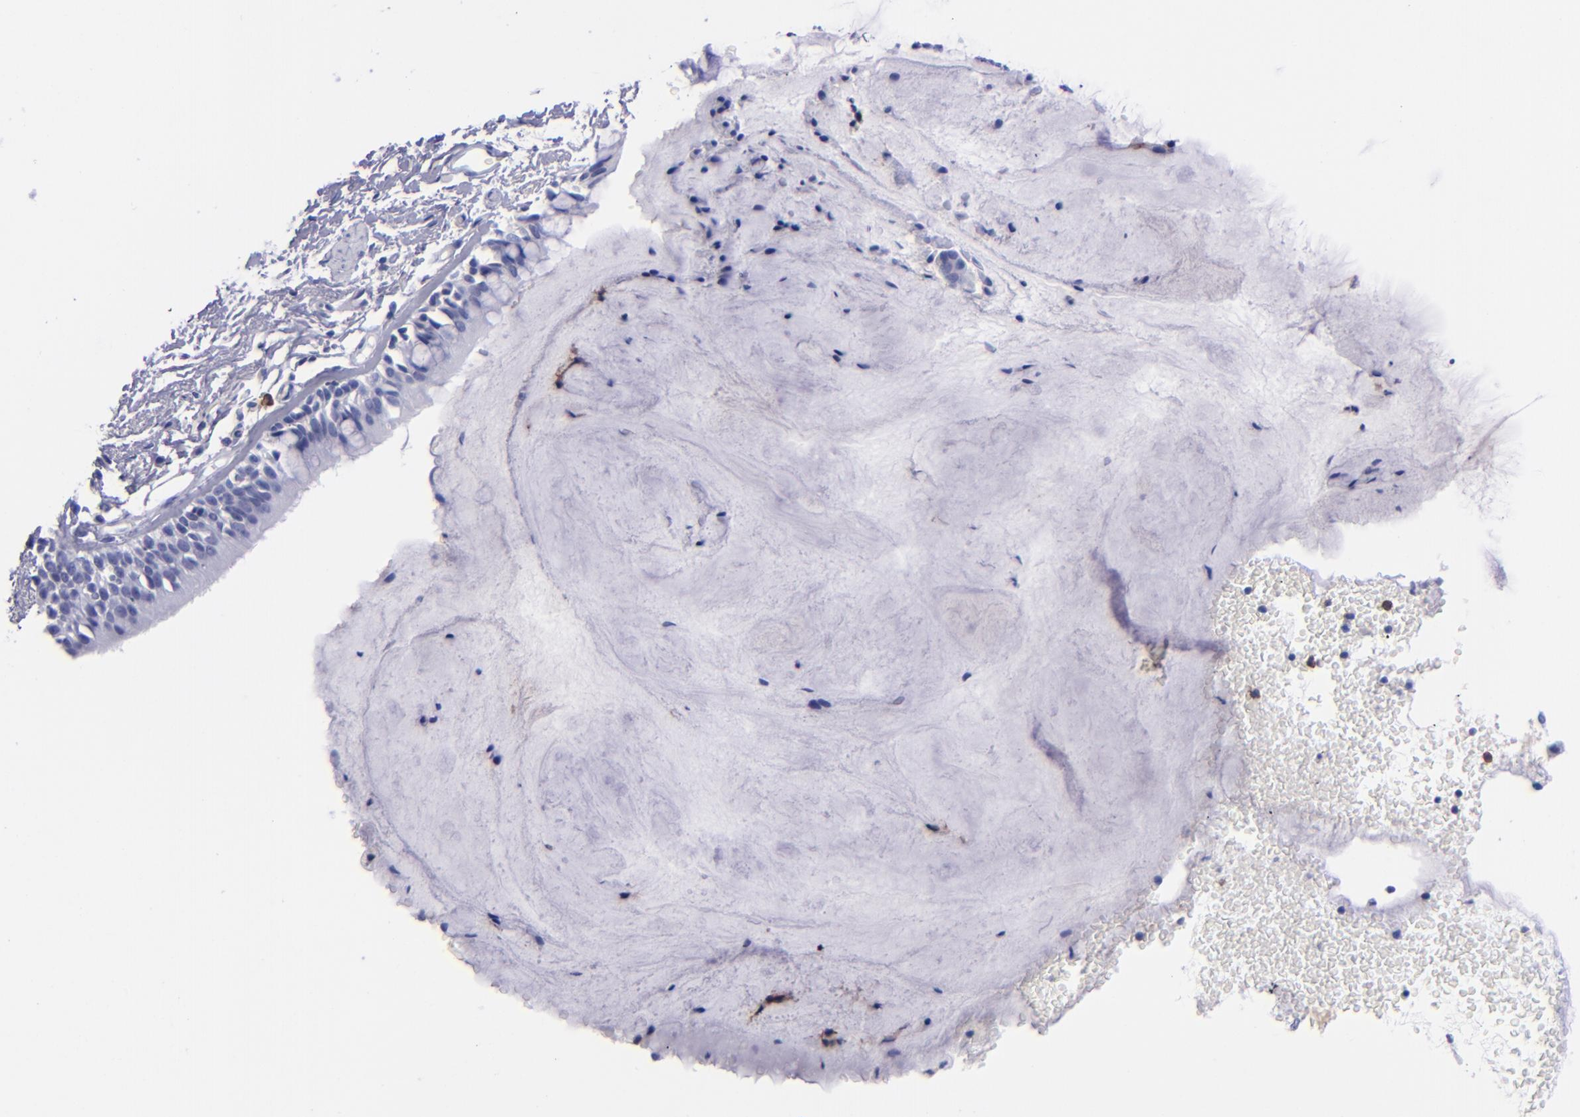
{"staining": {"intensity": "negative", "quantity": "none", "location": "none"}, "tissue": "bronchus", "cell_type": "Respiratory epithelial cells", "image_type": "normal", "snomed": [{"axis": "morphology", "description": "Normal tissue, NOS"}, {"axis": "topography", "description": "Lymph node of abdomen"}, {"axis": "topography", "description": "Lymph node of pelvis"}], "caption": "DAB (3,3'-diaminobenzidine) immunohistochemical staining of normal bronchus displays no significant expression in respiratory epithelial cells.", "gene": "CD37", "patient": {"sex": "female", "age": 65}}